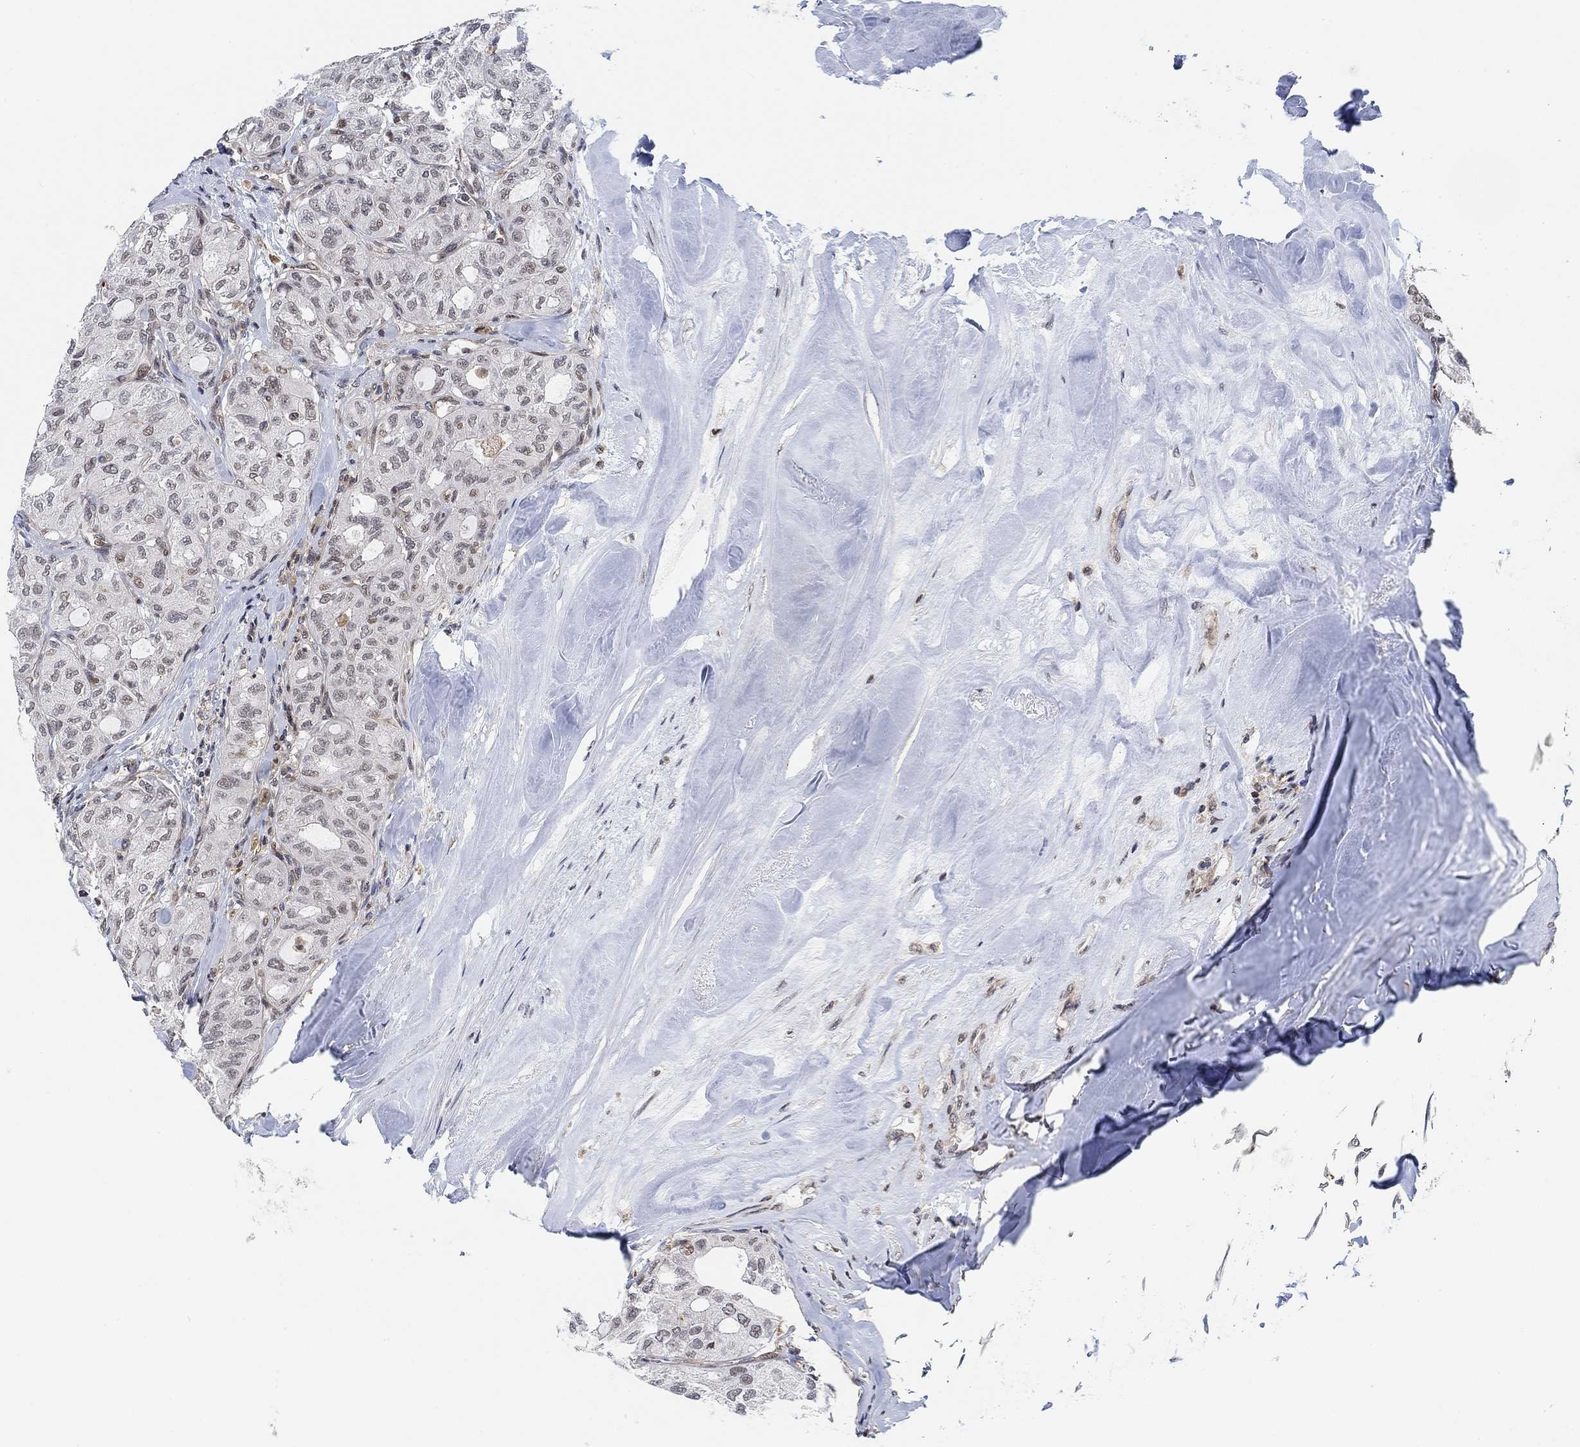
{"staining": {"intensity": "negative", "quantity": "none", "location": "none"}, "tissue": "thyroid cancer", "cell_type": "Tumor cells", "image_type": "cancer", "snomed": [{"axis": "morphology", "description": "Follicular adenoma carcinoma, NOS"}, {"axis": "topography", "description": "Thyroid gland"}], "caption": "The immunohistochemistry image has no significant expression in tumor cells of thyroid cancer (follicular adenoma carcinoma) tissue.", "gene": "PWWP2B", "patient": {"sex": "male", "age": 75}}